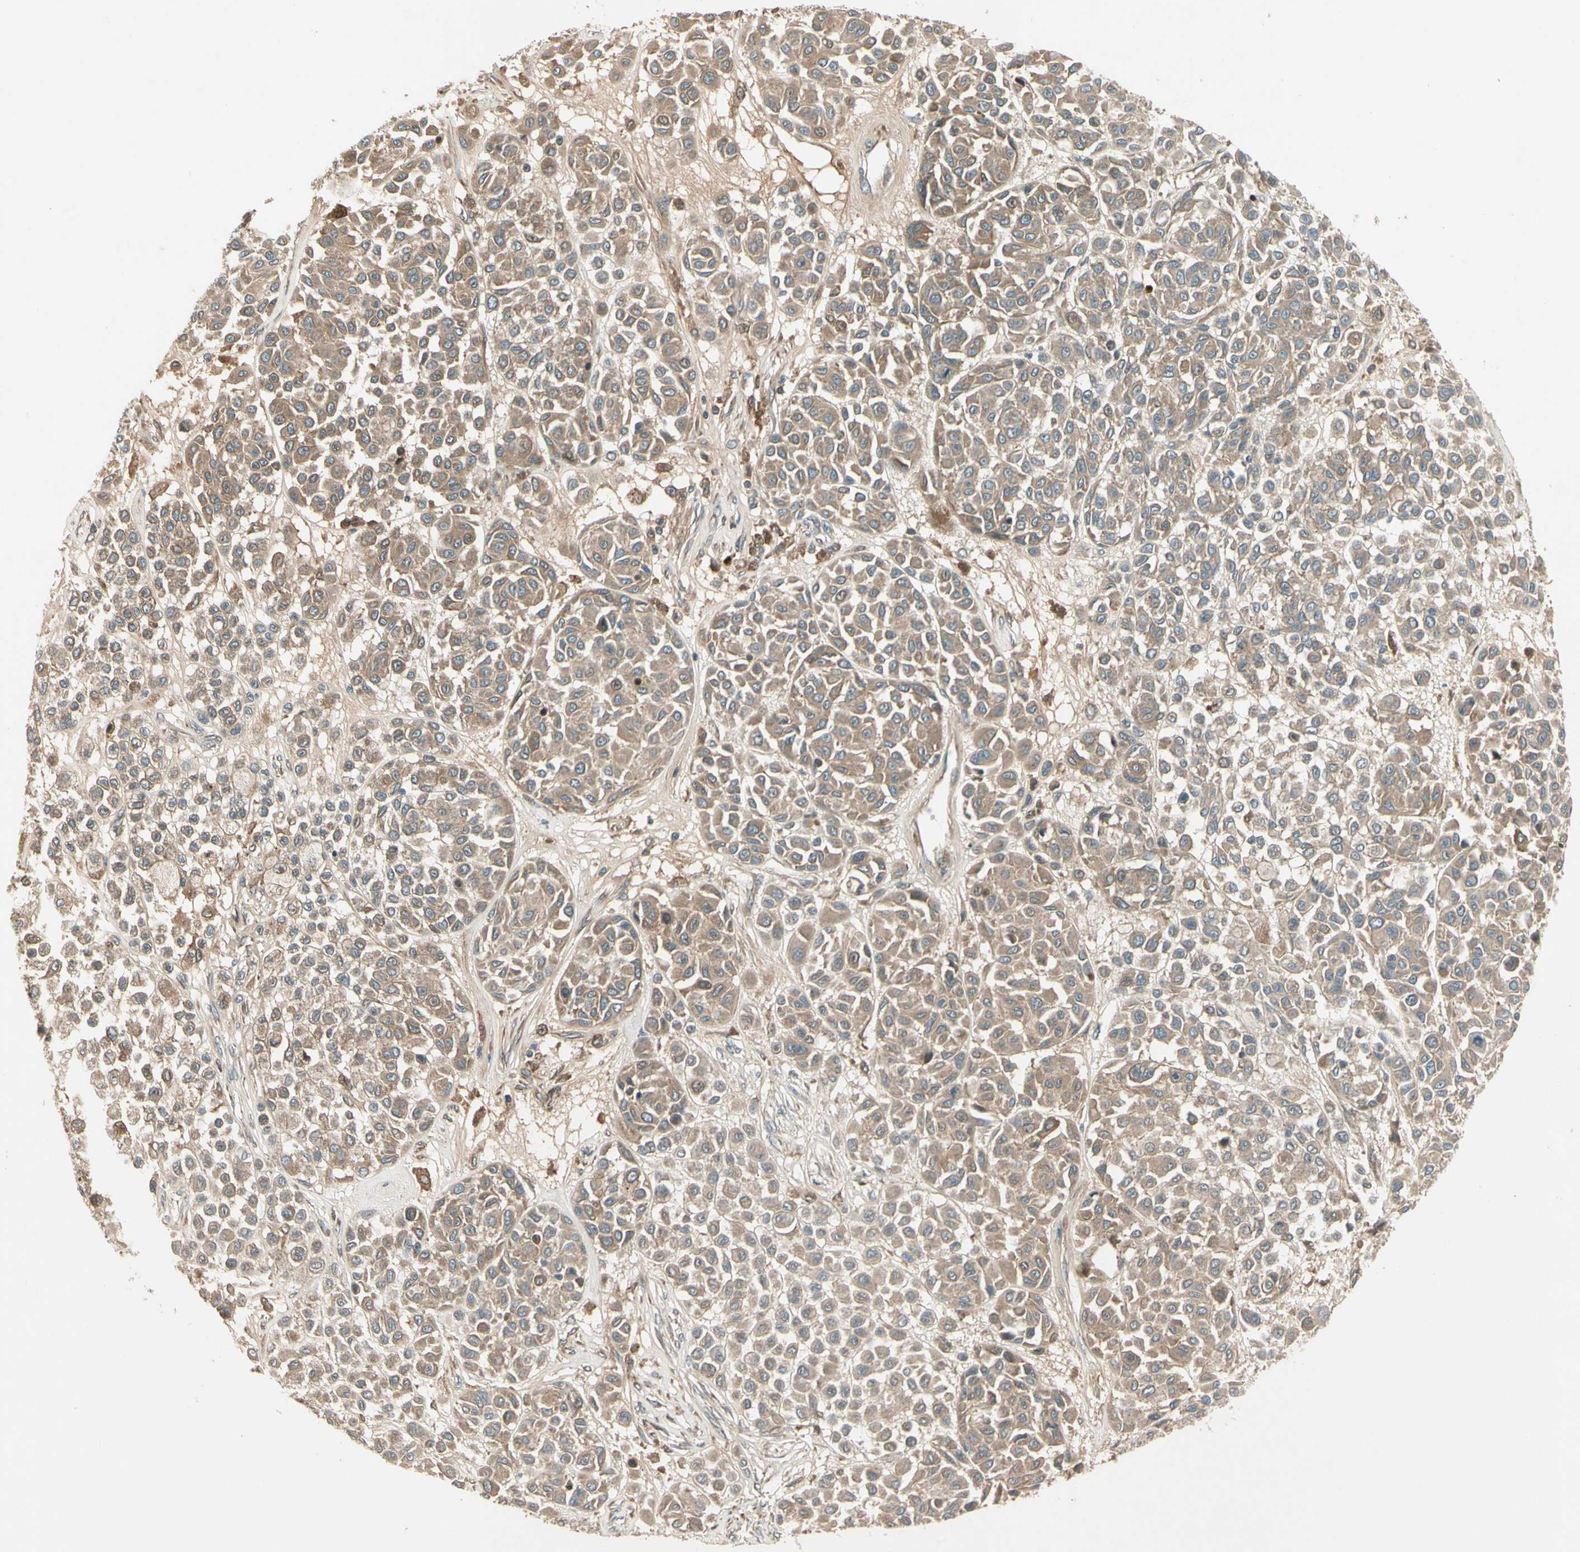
{"staining": {"intensity": "moderate", "quantity": ">75%", "location": "cytoplasmic/membranous"}, "tissue": "melanoma", "cell_type": "Tumor cells", "image_type": "cancer", "snomed": [{"axis": "morphology", "description": "Malignant melanoma, Metastatic site"}, {"axis": "topography", "description": "Soft tissue"}], "caption": "Malignant melanoma (metastatic site) was stained to show a protein in brown. There is medium levels of moderate cytoplasmic/membranous positivity in about >75% of tumor cells. Immunohistochemistry (ihc) stains the protein in brown and the nuclei are stained blue.", "gene": "ACVR1C", "patient": {"sex": "male", "age": 41}}